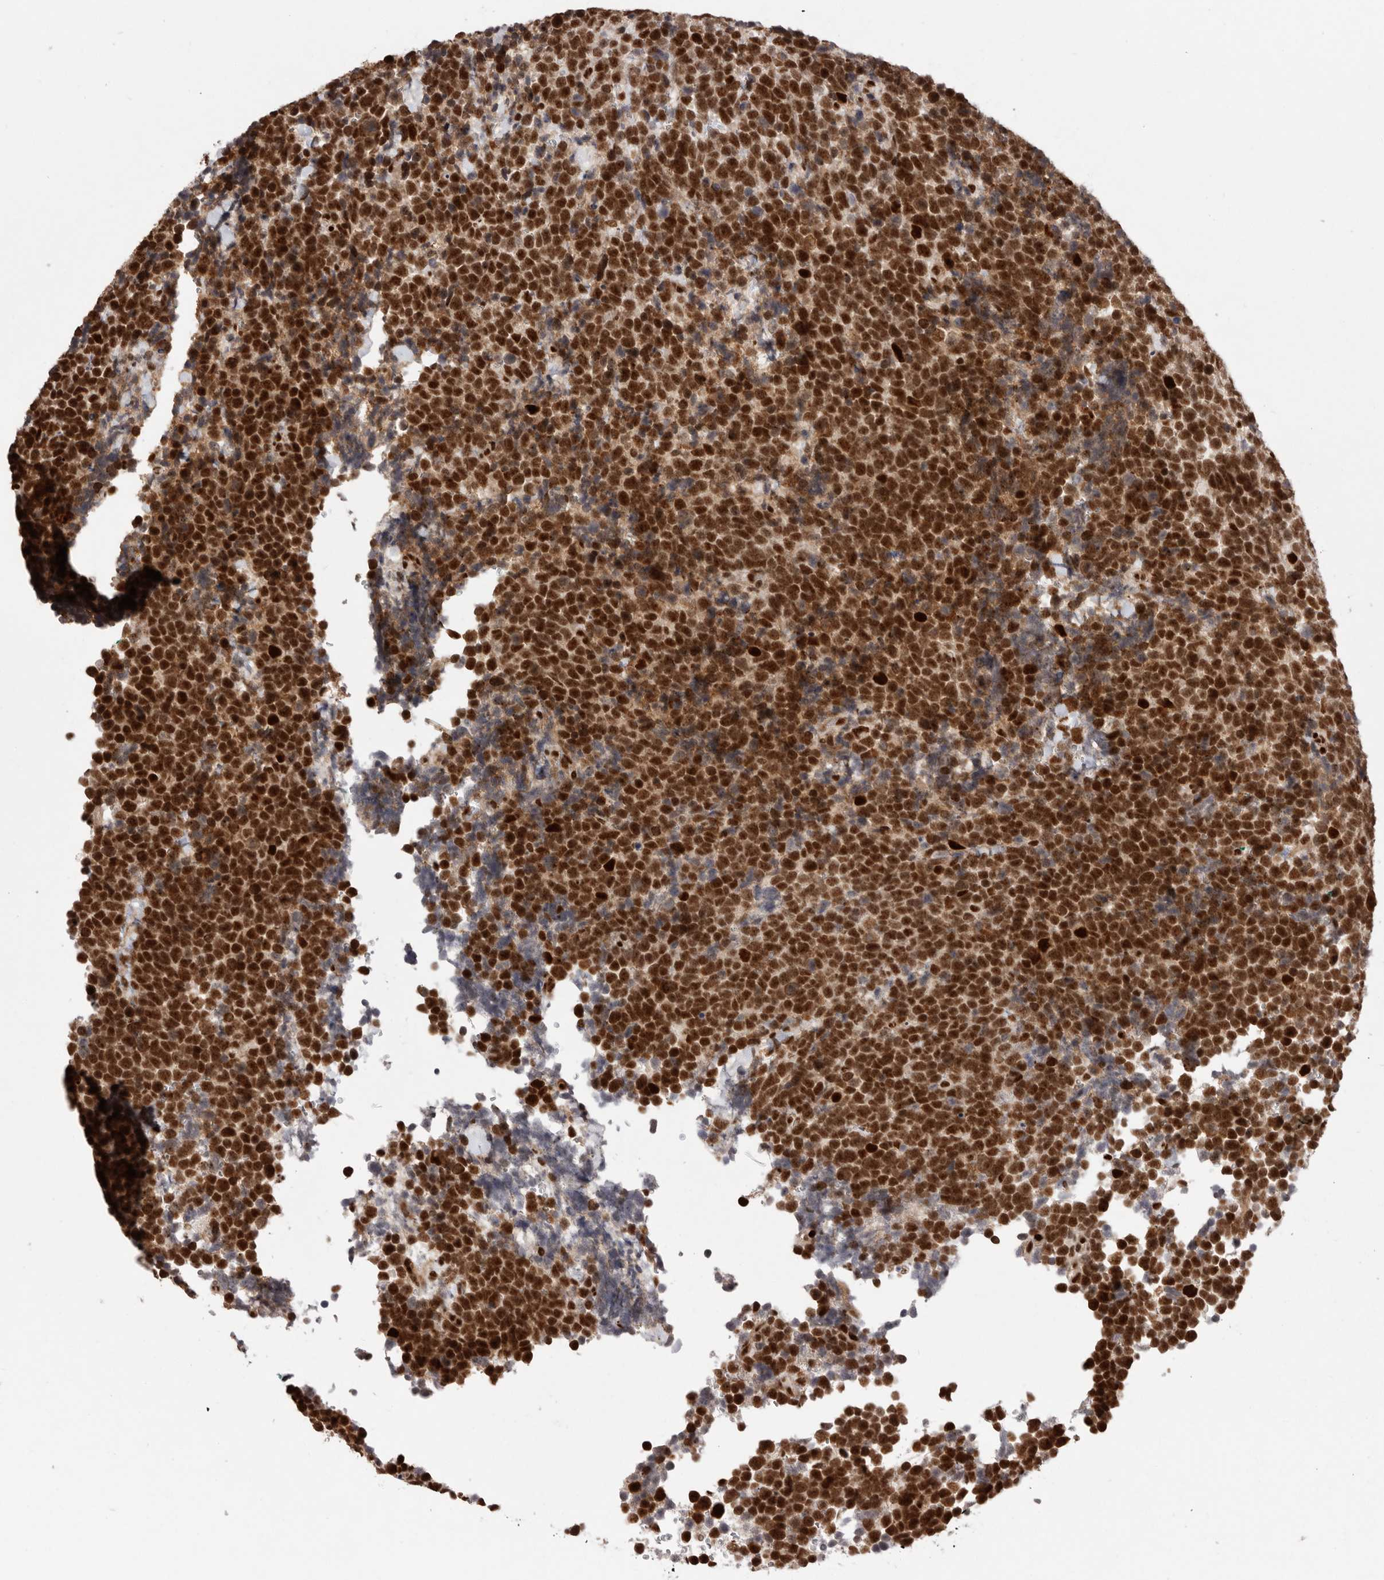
{"staining": {"intensity": "strong", "quantity": ">75%", "location": "nuclear"}, "tissue": "urothelial cancer", "cell_type": "Tumor cells", "image_type": "cancer", "snomed": [{"axis": "morphology", "description": "Urothelial carcinoma, High grade"}, {"axis": "topography", "description": "Urinary bladder"}], "caption": "DAB immunohistochemical staining of human urothelial carcinoma (high-grade) reveals strong nuclear protein staining in approximately >75% of tumor cells. (DAB (3,3'-diaminobenzidine) IHC, brown staining for protein, blue staining for nuclei).", "gene": "CHTOP", "patient": {"sex": "female", "age": 82}}